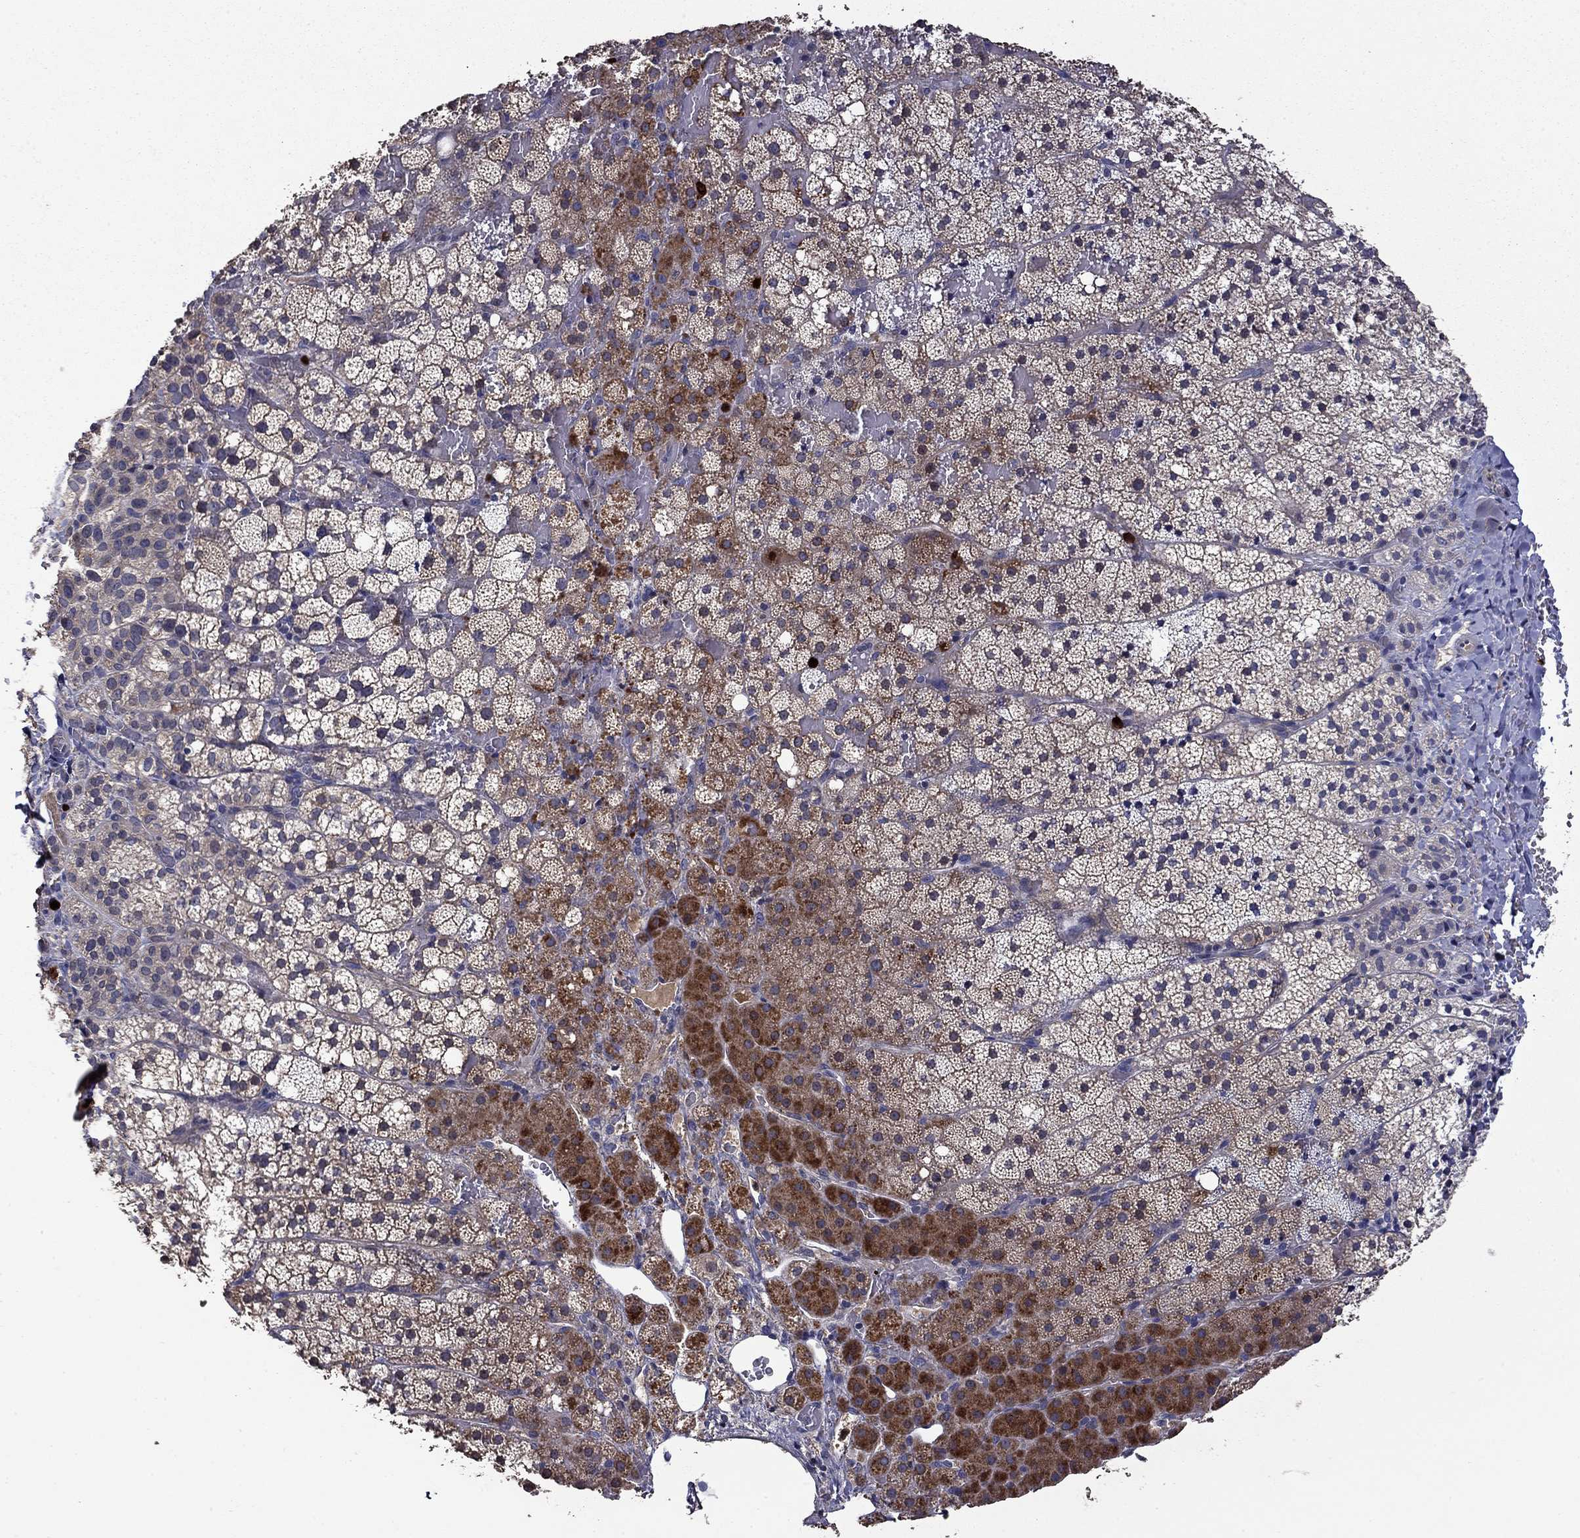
{"staining": {"intensity": "strong", "quantity": "<25%", "location": "cytoplasmic/membranous"}, "tissue": "adrenal gland", "cell_type": "Glandular cells", "image_type": "normal", "snomed": [{"axis": "morphology", "description": "Normal tissue, NOS"}, {"axis": "topography", "description": "Adrenal gland"}], "caption": "This histopathology image shows IHC staining of benign adrenal gland, with medium strong cytoplasmic/membranous expression in about <25% of glandular cells.", "gene": "SATB1", "patient": {"sex": "male", "age": 53}}